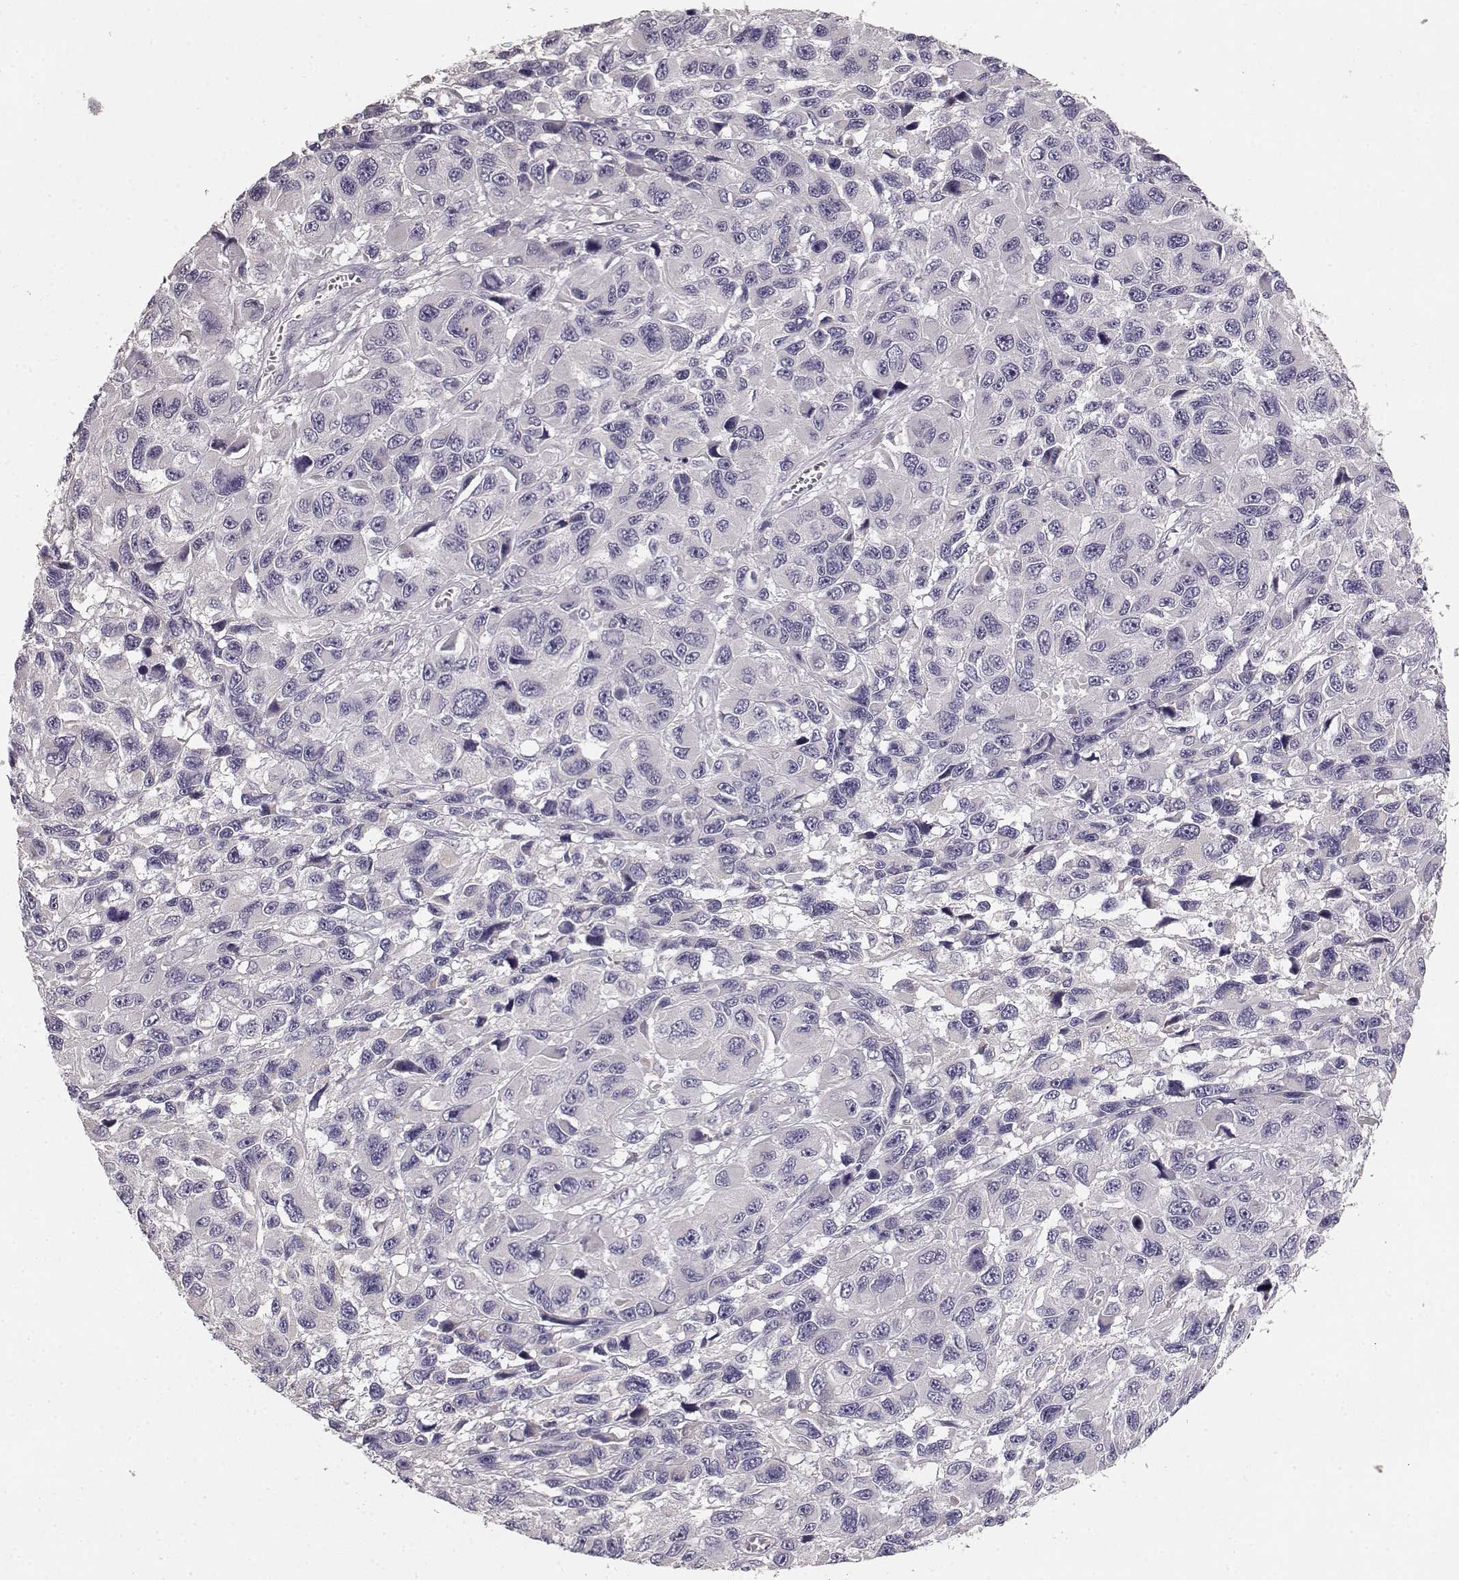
{"staining": {"intensity": "negative", "quantity": "none", "location": "none"}, "tissue": "melanoma", "cell_type": "Tumor cells", "image_type": "cancer", "snomed": [{"axis": "morphology", "description": "Malignant melanoma, NOS"}, {"axis": "topography", "description": "Skin"}], "caption": "Immunohistochemistry image of neoplastic tissue: melanoma stained with DAB (3,3'-diaminobenzidine) shows no significant protein staining in tumor cells.", "gene": "YJEFN3", "patient": {"sex": "male", "age": 53}}